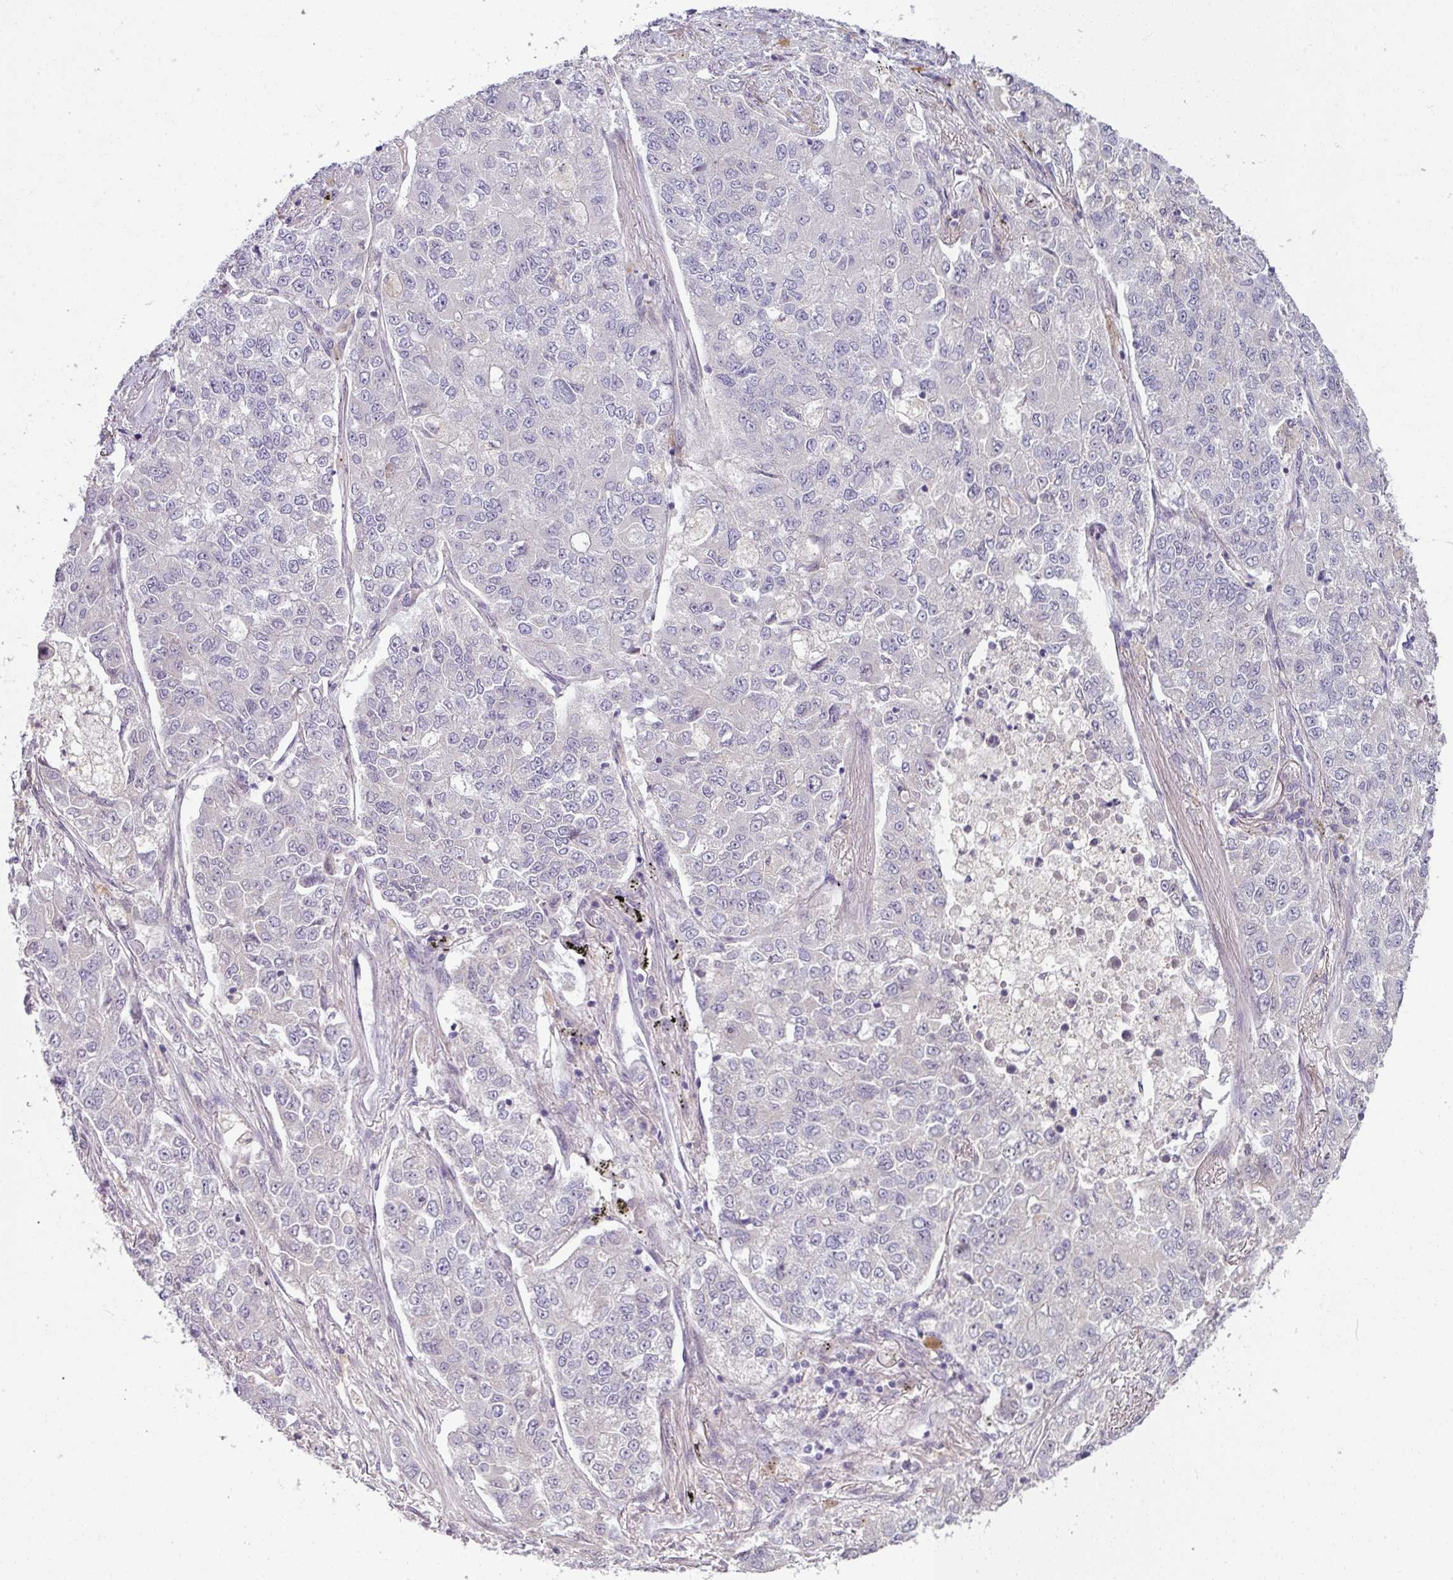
{"staining": {"intensity": "negative", "quantity": "none", "location": "none"}, "tissue": "lung cancer", "cell_type": "Tumor cells", "image_type": "cancer", "snomed": [{"axis": "morphology", "description": "Adenocarcinoma, NOS"}, {"axis": "topography", "description": "Lung"}], "caption": "Image shows no protein expression in tumor cells of lung adenocarcinoma tissue.", "gene": "UVSSA", "patient": {"sex": "male", "age": 49}}